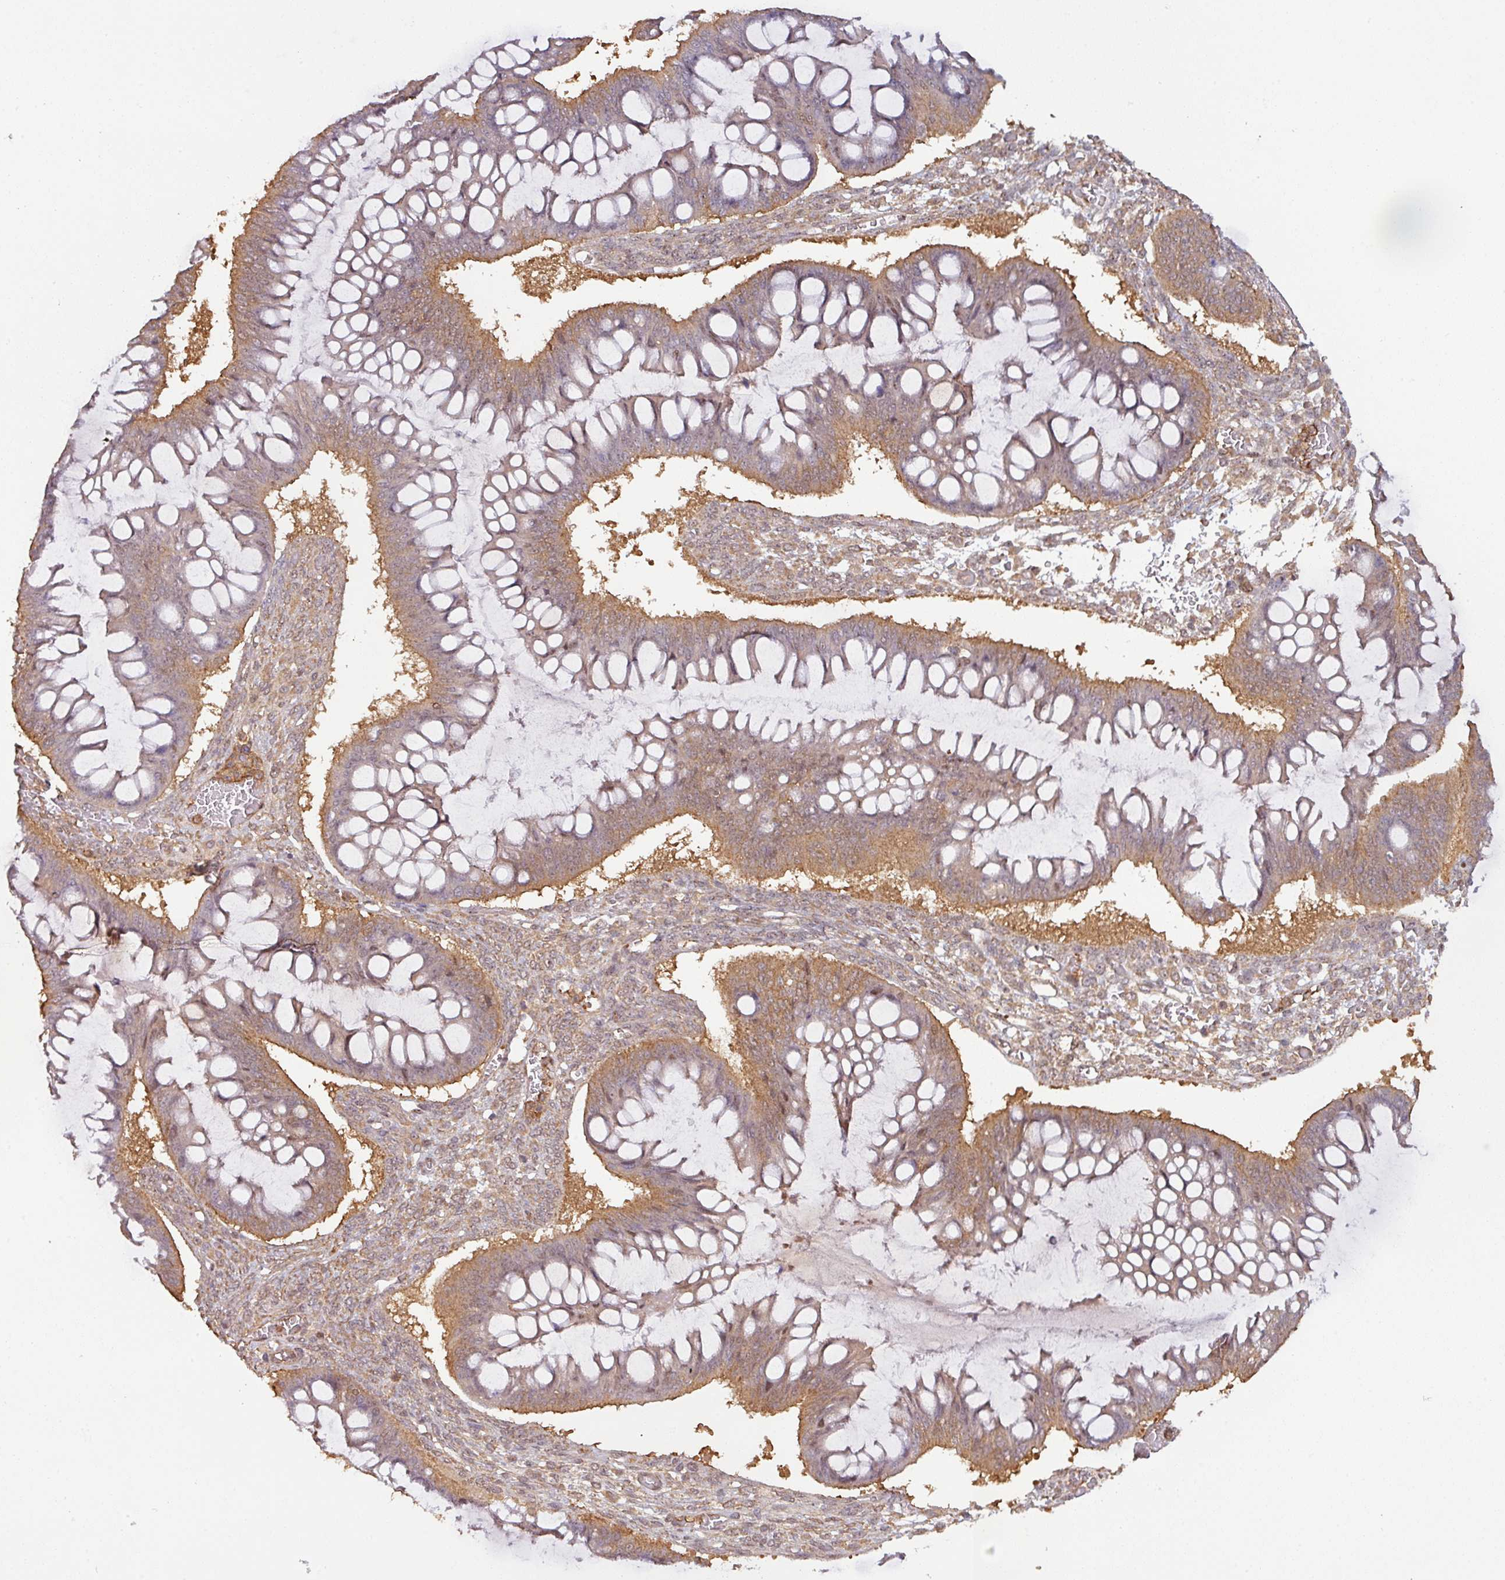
{"staining": {"intensity": "moderate", "quantity": ">75%", "location": "cytoplasmic/membranous,nuclear"}, "tissue": "ovarian cancer", "cell_type": "Tumor cells", "image_type": "cancer", "snomed": [{"axis": "morphology", "description": "Cystadenocarcinoma, mucinous, NOS"}, {"axis": "topography", "description": "Ovary"}], "caption": "Tumor cells reveal medium levels of moderate cytoplasmic/membranous and nuclear positivity in about >75% of cells in human mucinous cystadenocarcinoma (ovarian). (DAB IHC with brightfield microscopy, high magnification).", "gene": "ZNF322", "patient": {"sex": "female", "age": 73}}